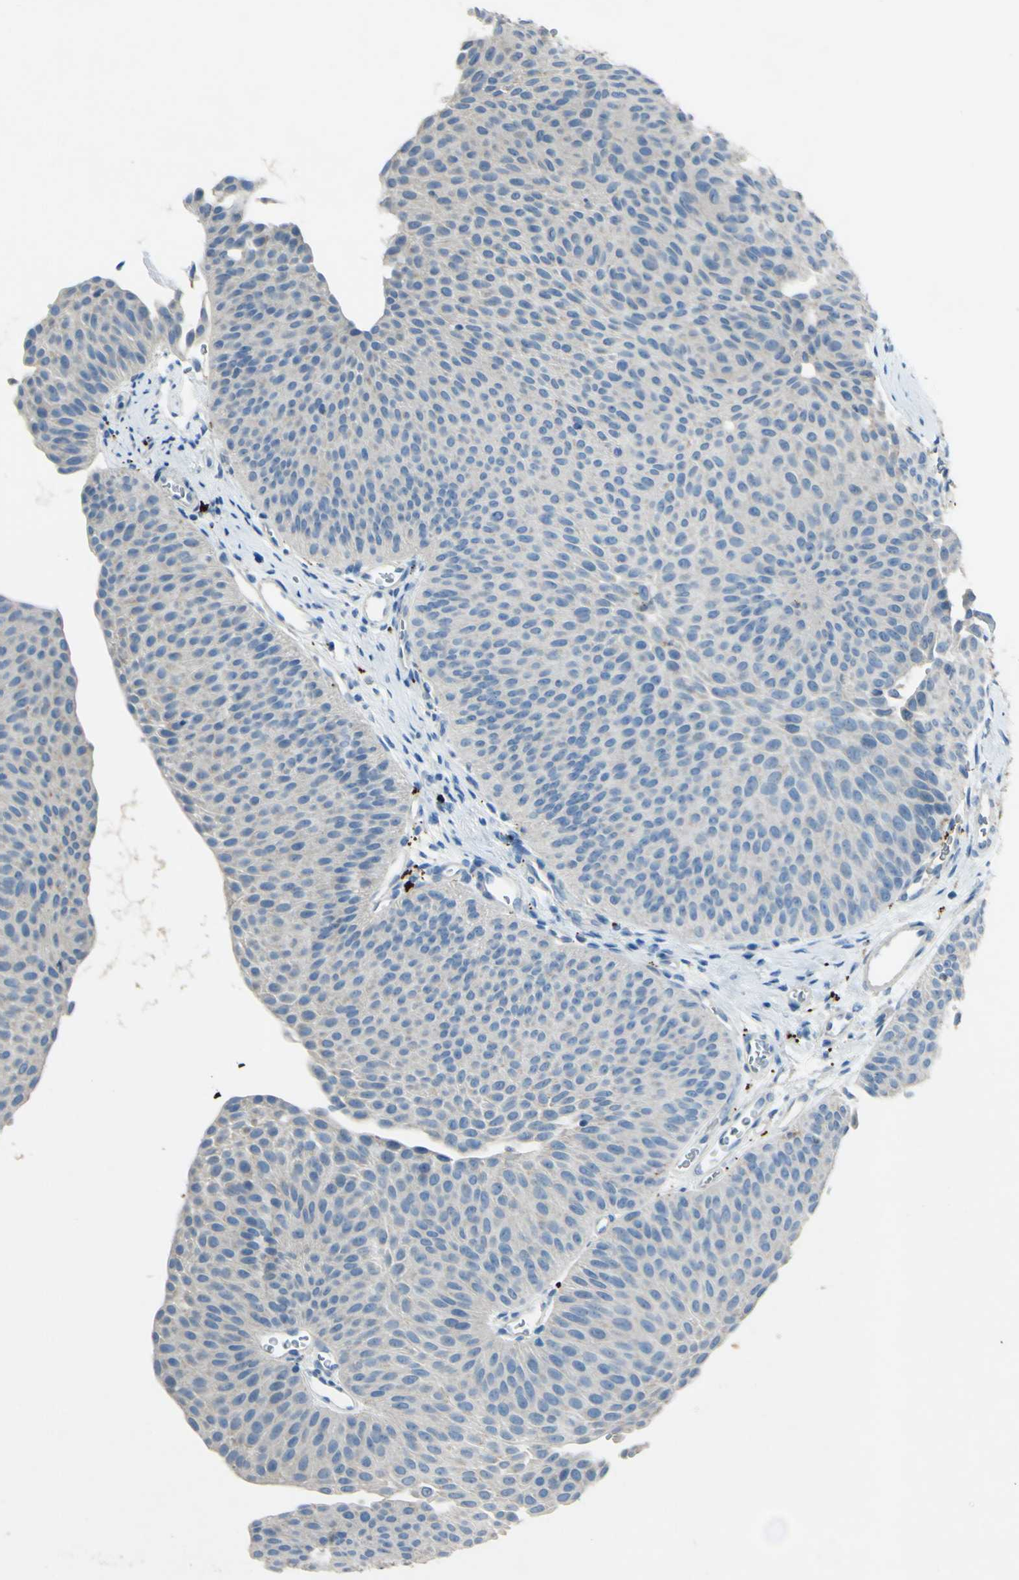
{"staining": {"intensity": "negative", "quantity": "none", "location": "none"}, "tissue": "urothelial cancer", "cell_type": "Tumor cells", "image_type": "cancer", "snomed": [{"axis": "morphology", "description": "Urothelial carcinoma, Low grade"}, {"axis": "topography", "description": "Urinary bladder"}], "caption": "The image shows no staining of tumor cells in urothelial cancer. (Stains: DAB IHC with hematoxylin counter stain, Microscopy: brightfield microscopy at high magnification).", "gene": "CDH10", "patient": {"sex": "female", "age": 60}}